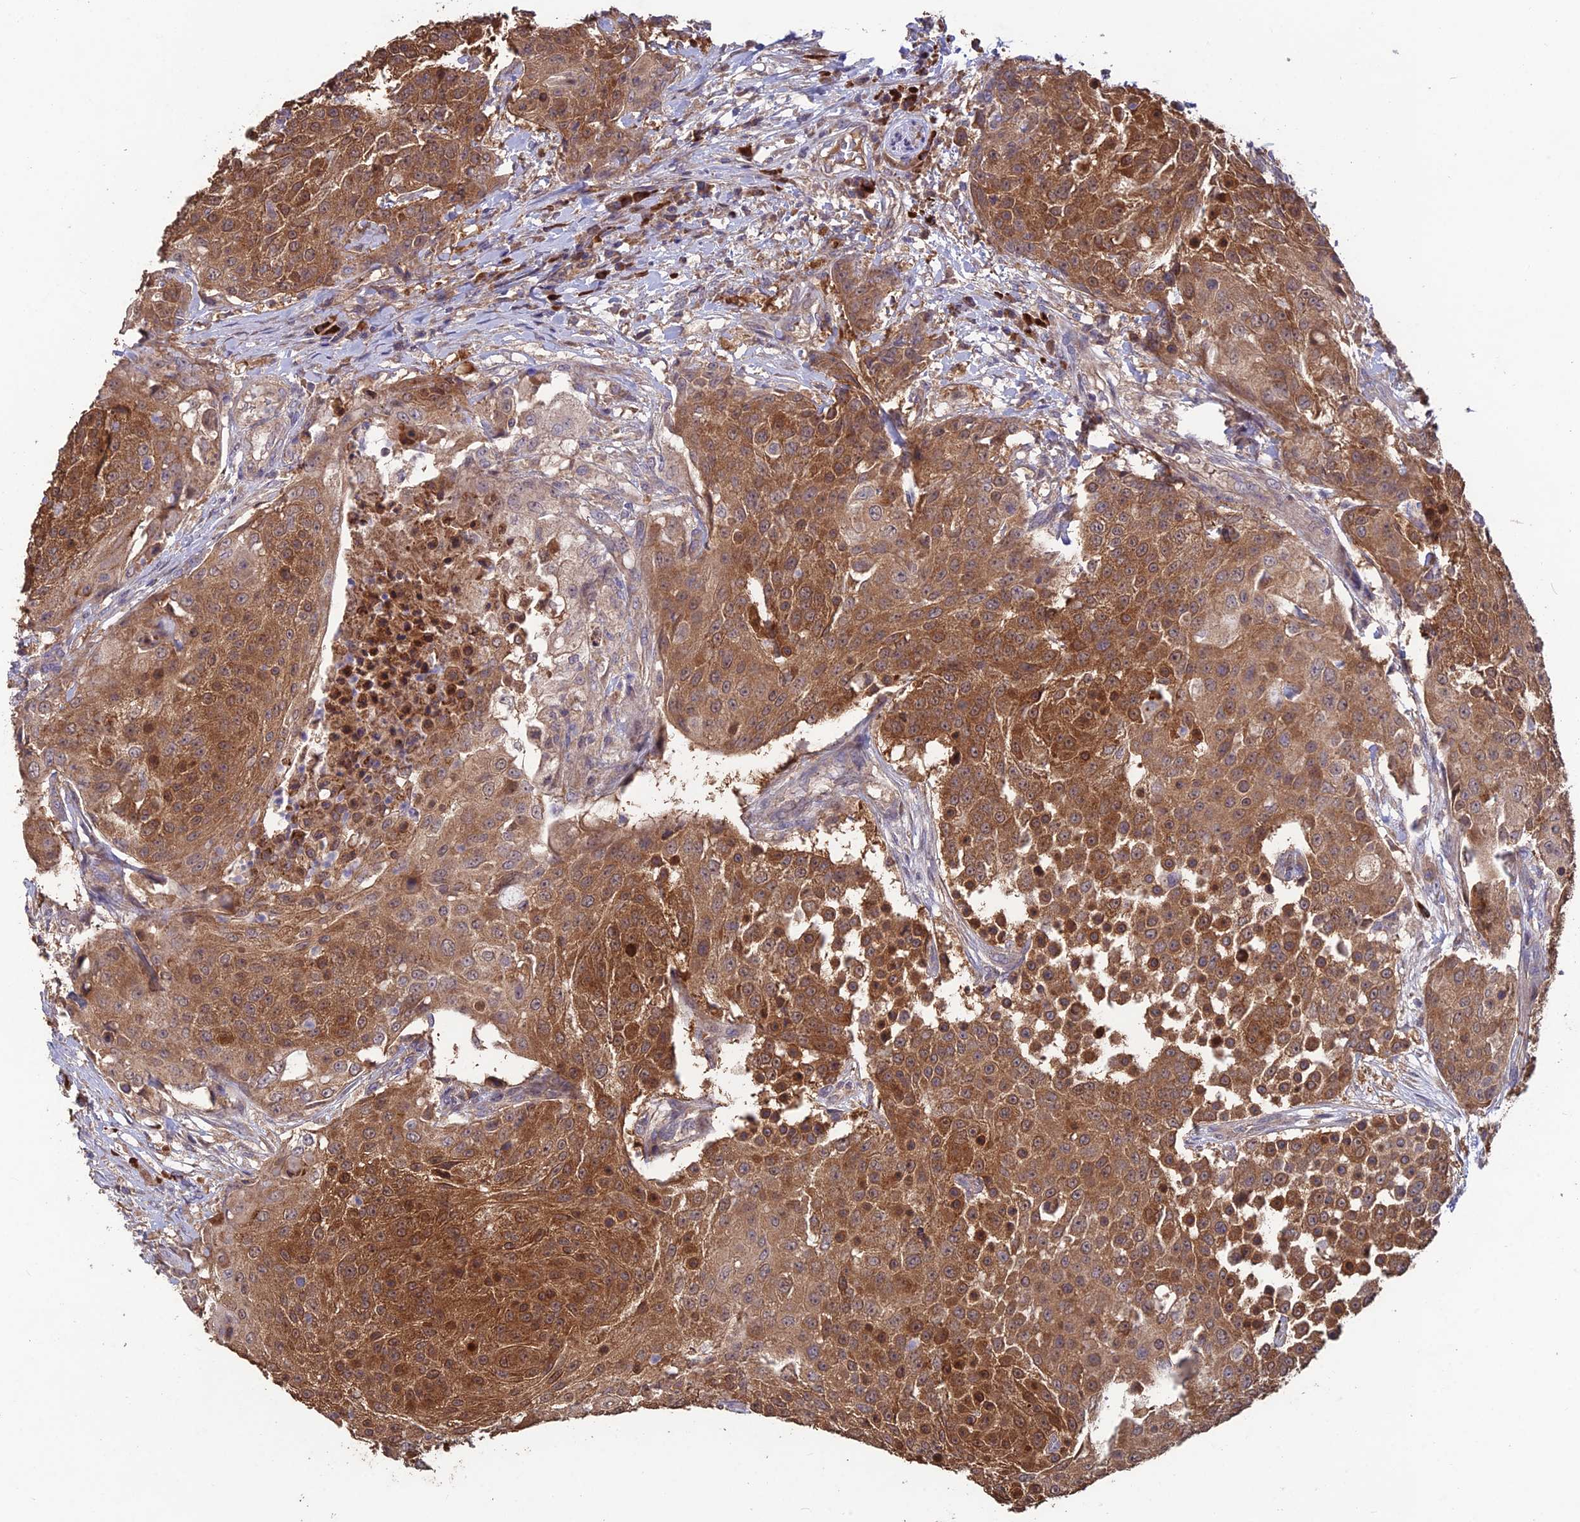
{"staining": {"intensity": "strong", "quantity": ">75%", "location": "cytoplasmic/membranous"}, "tissue": "urothelial cancer", "cell_type": "Tumor cells", "image_type": "cancer", "snomed": [{"axis": "morphology", "description": "Urothelial carcinoma, High grade"}, {"axis": "topography", "description": "Urinary bladder"}], "caption": "A high amount of strong cytoplasmic/membranous expression is appreciated in about >75% of tumor cells in high-grade urothelial carcinoma tissue. The staining is performed using DAB (3,3'-diaminobenzidine) brown chromogen to label protein expression. The nuclei are counter-stained blue using hematoxylin.", "gene": "SHISA5", "patient": {"sex": "female", "age": 63}}